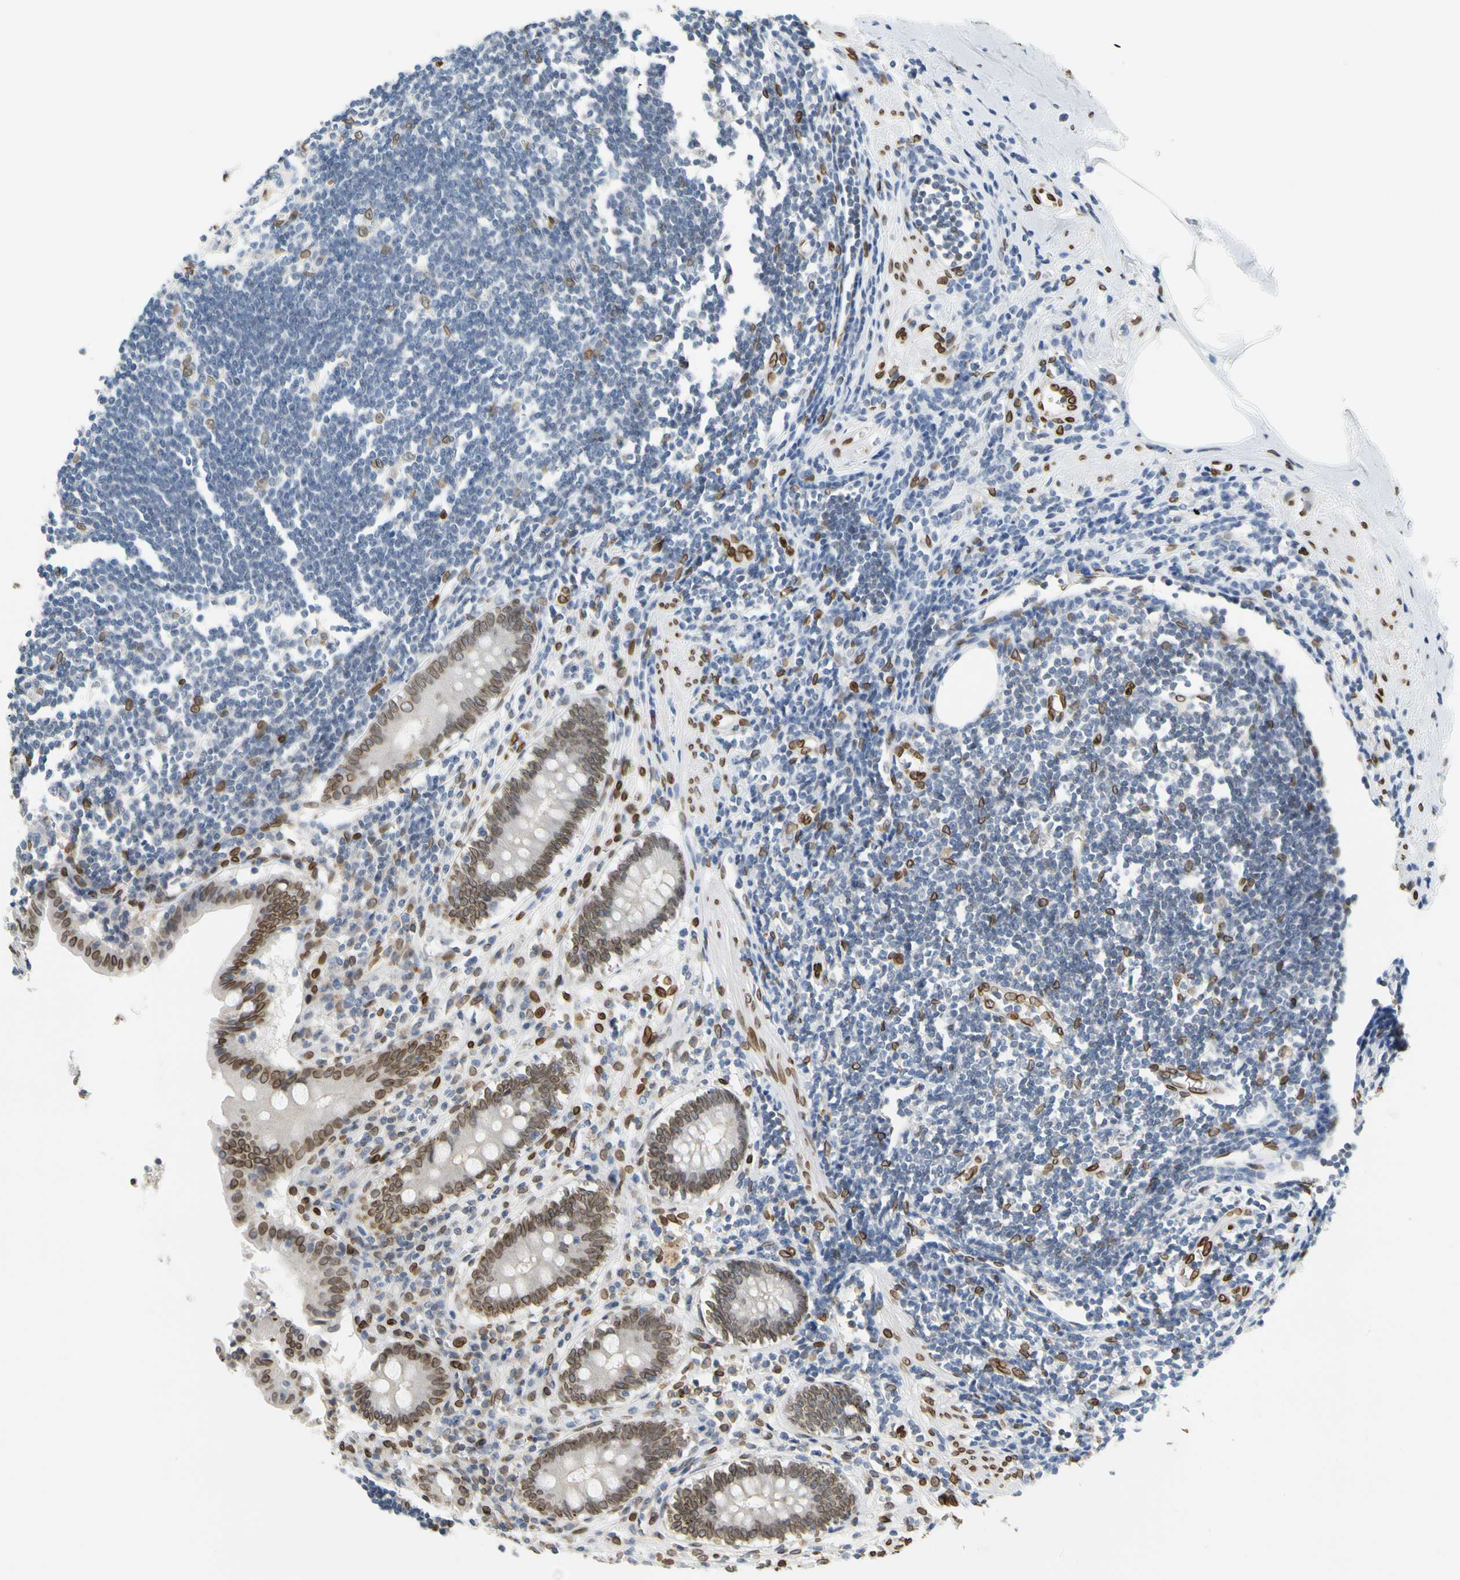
{"staining": {"intensity": "moderate", "quantity": ">75%", "location": "cytoplasmic/membranous,nuclear"}, "tissue": "appendix", "cell_type": "Glandular cells", "image_type": "normal", "snomed": [{"axis": "morphology", "description": "Normal tissue, NOS"}, {"axis": "topography", "description": "Appendix"}], "caption": "High-magnification brightfield microscopy of normal appendix stained with DAB (3,3'-diaminobenzidine) (brown) and counterstained with hematoxylin (blue). glandular cells exhibit moderate cytoplasmic/membranous,nuclear positivity is seen in about>75% of cells. The protein is stained brown, and the nuclei are stained in blue (DAB IHC with brightfield microscopy, high magnification).", "gene": "SUN1", "patient": {"sex": "female", "age": 50}}